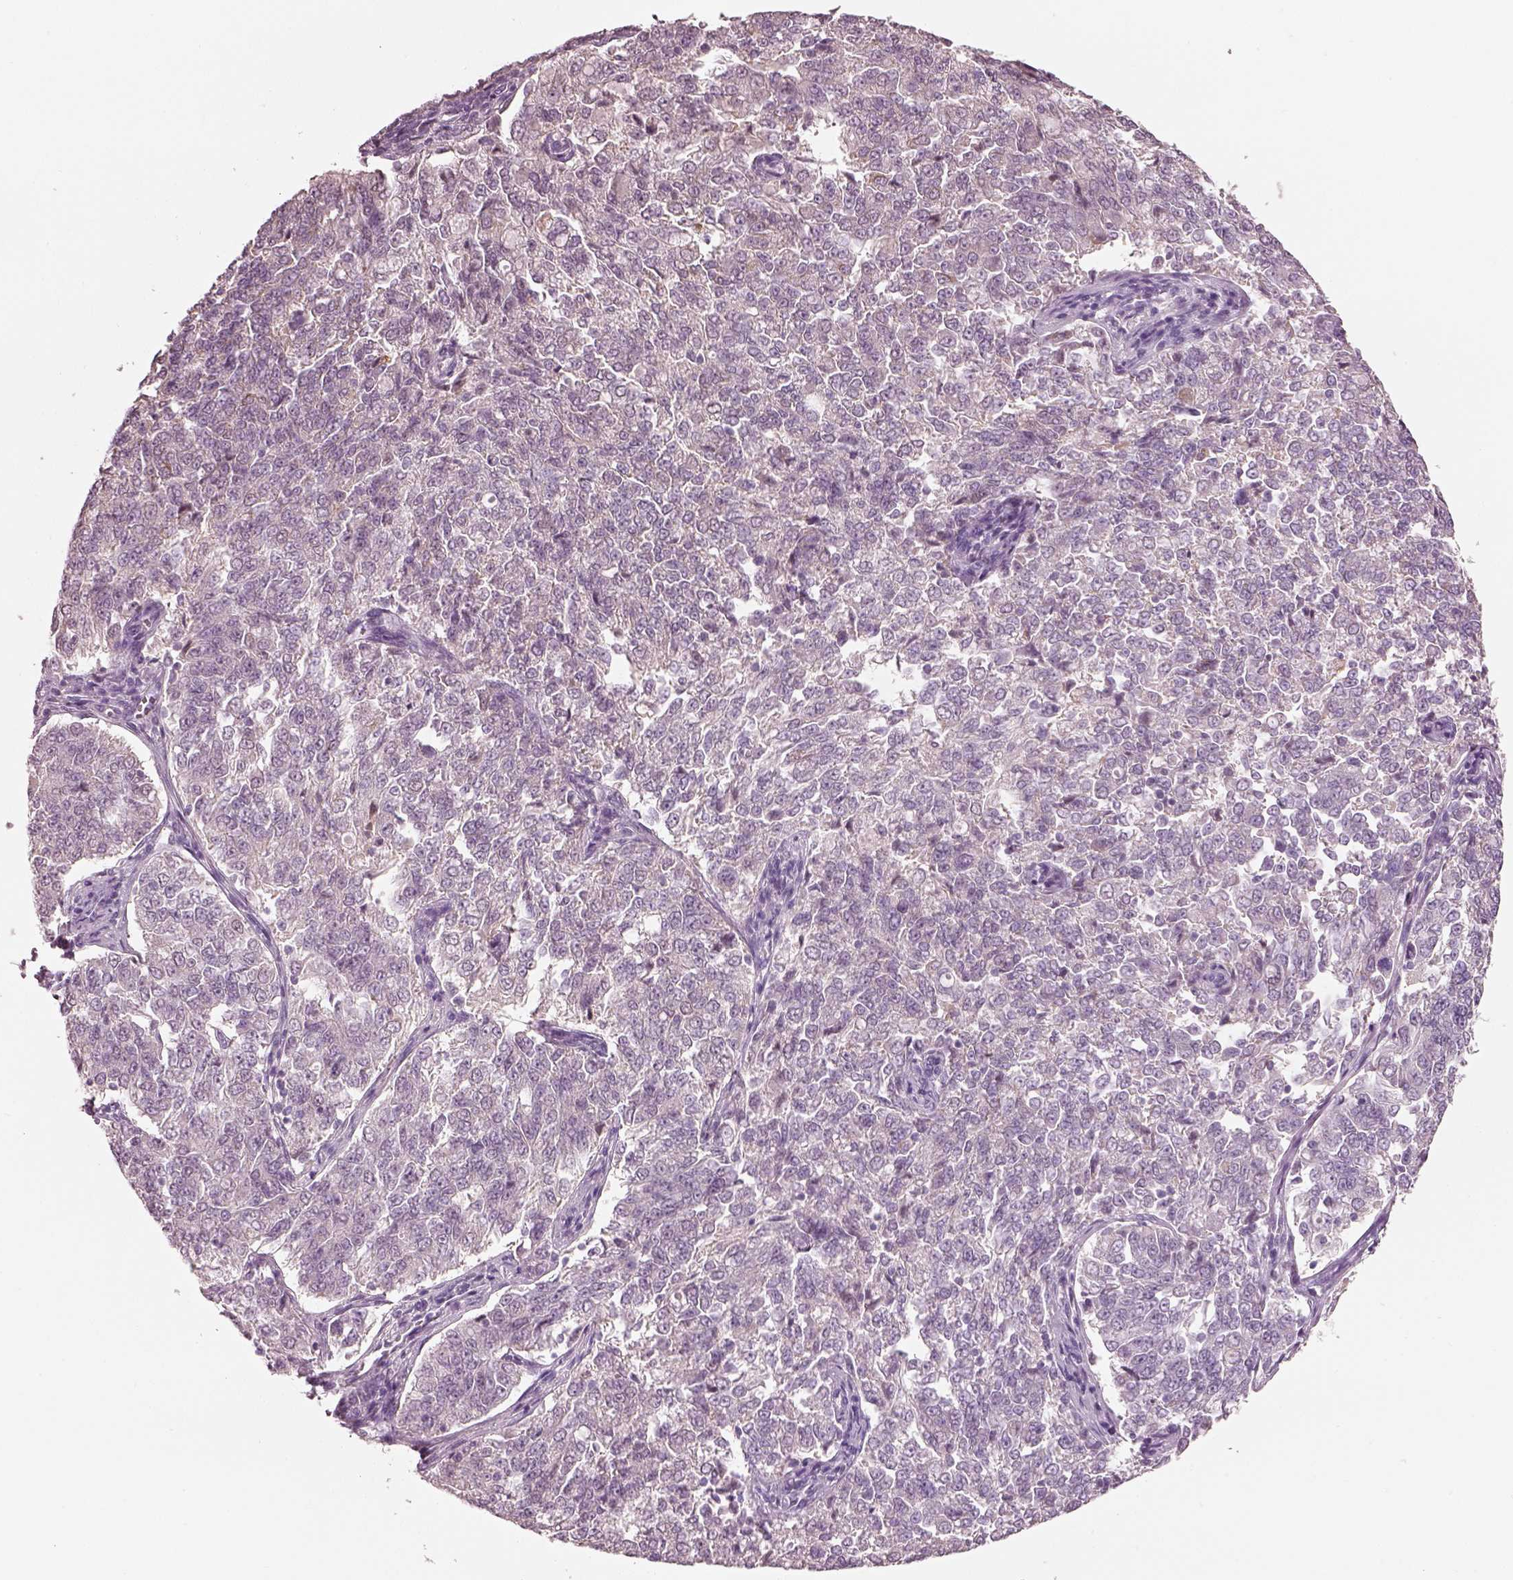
{"staining": {"intensity": "weak", "quantity": ">75%", "location": "cytoplasmic/membranous"}, "tissue": "endometrial cancer", "cell_type": "Tumor cells", "image_type": "cancer", "snomed": [{"axis": "morphology", "description": "Adenocarcinoma, NOS"}, {"axis": "topography", "description": "Endometrium"}], "caption": "Tumor cells show weak cytoplasmic/membranous positivity in approximately >75% of cells in endometrial adenocarcinoma. (Stains: DAB in brown, nuclei in blue, Microscopy: brightfield microscopy at high magnification).", "gene": "ELSPBP1", "patient": {"sex": "female", "age": 43}}